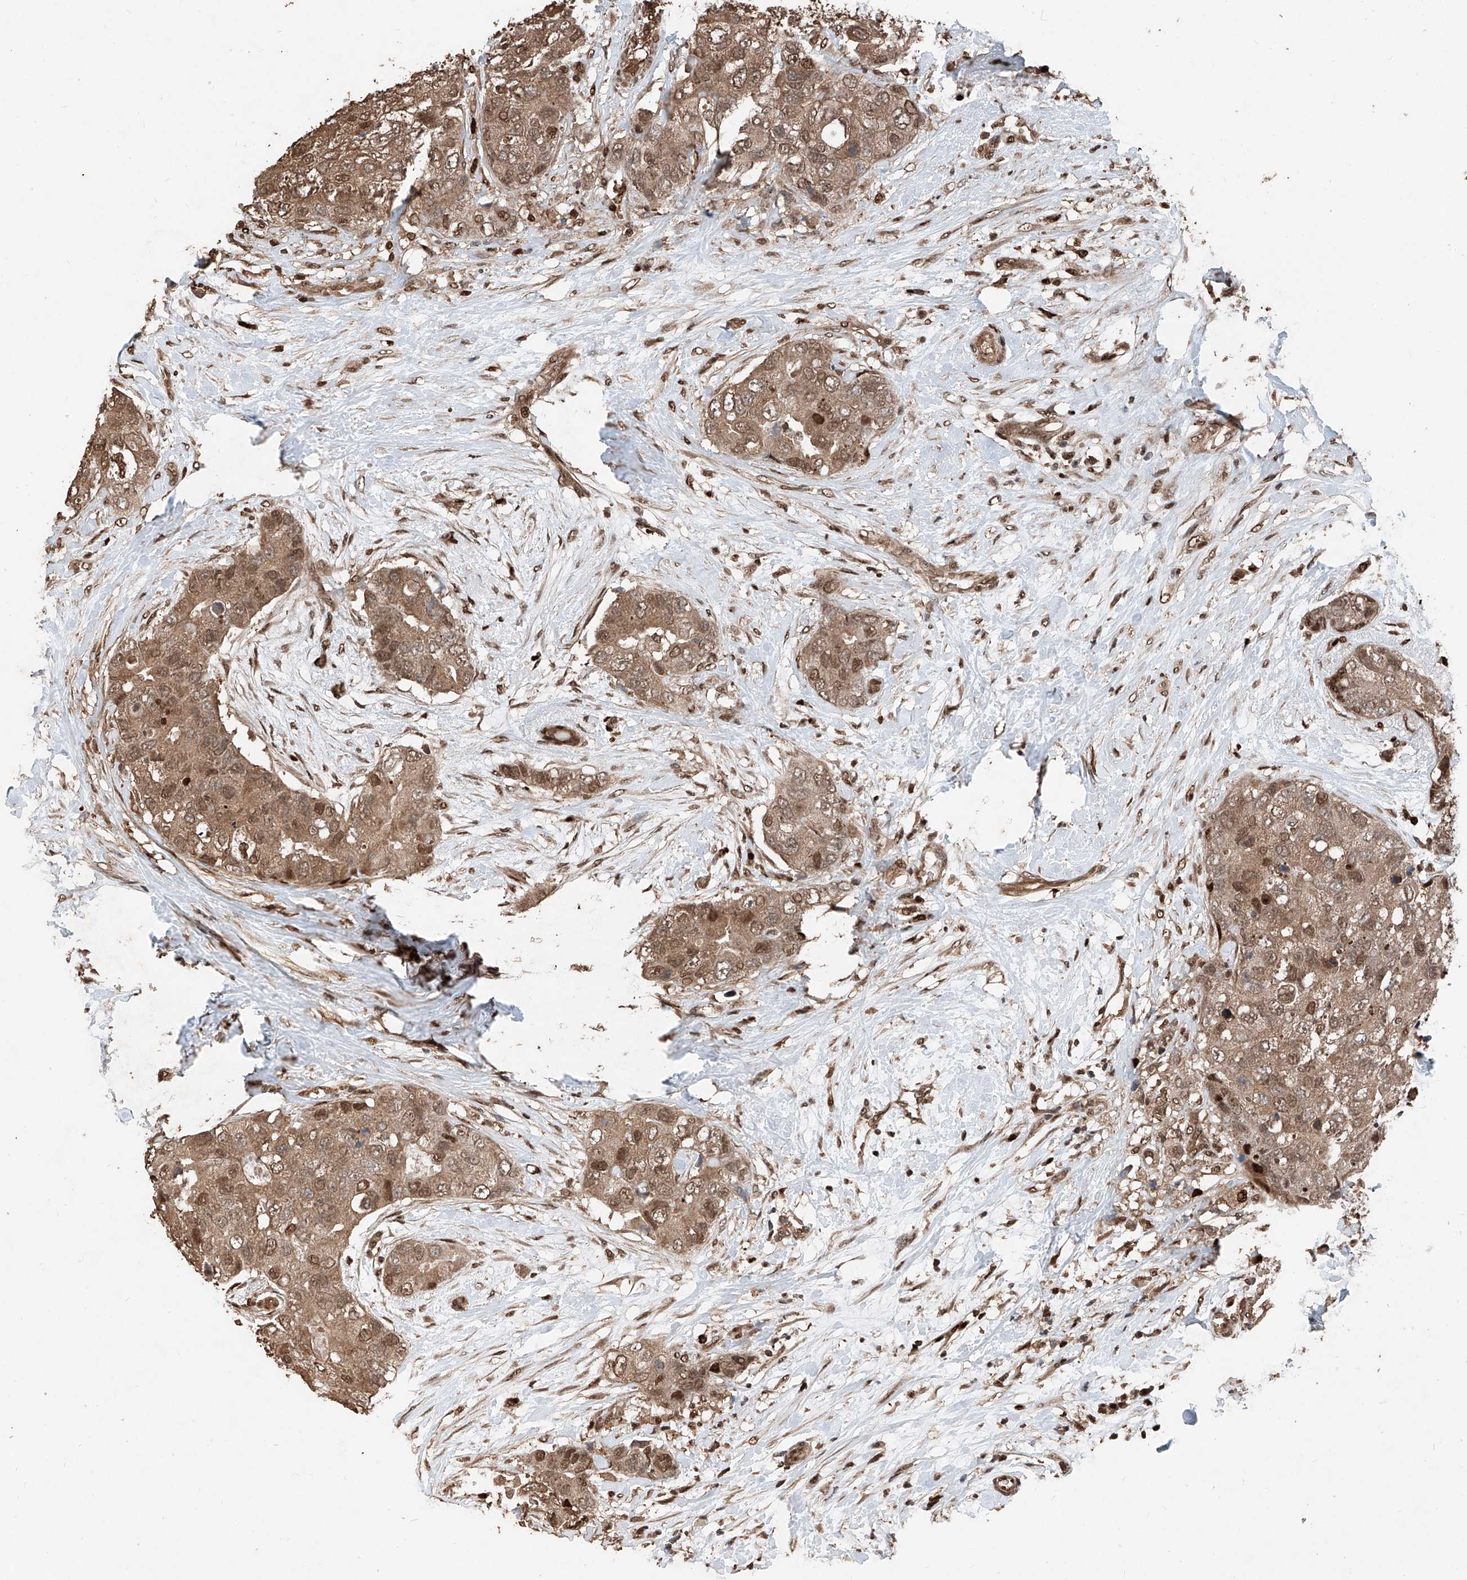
{"staining": {"intensity": "moderate", "quantity": ">75%", "location": "cytoplasmic/membranous,nuclear"}, "tissue": "breast cancer", "cell_type": "Tumor cells", "image_type": "cancer", "snomed": [{"axis": "morphology", "description": "Duct carcinoma"}, {"axis": "topography", "description": "Breast"}], "caption": "Immunohistochemical staining of infiltrating ductal carcinoma (breast) shows moderate cytoplasmic/membranous and nuclear protein staining in approximately >75% of tumor cells.", "gene": "RMND1", "patient": {"sex": "female", "age": 62}}